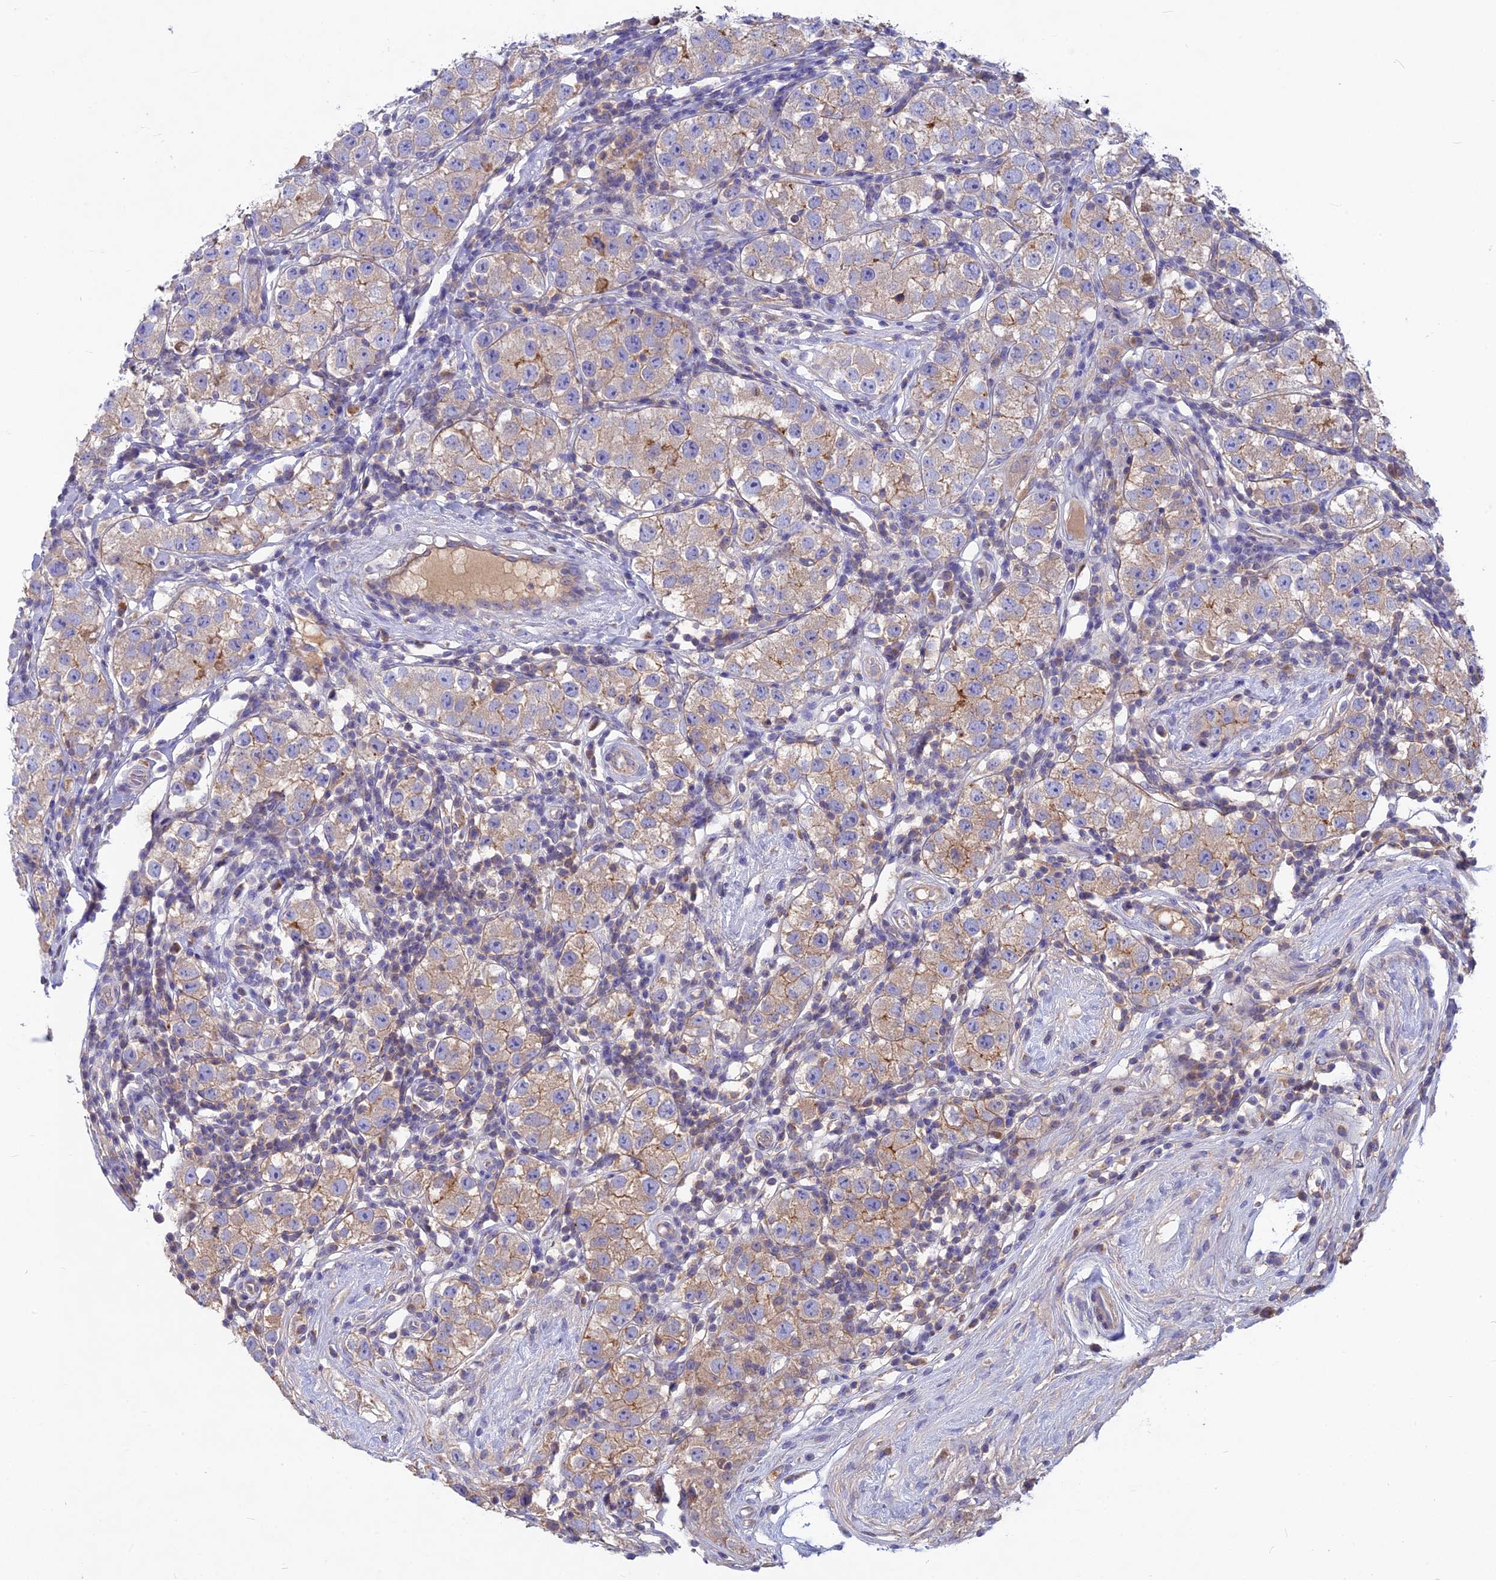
{"staining": {"intensity": "moderate", "quantity": "<25%", "location": "cytoplasmic/membranous"}, "tissue": "testis cancer", "cell_type": "Tumor cells", "image_type": "cancer", "snomed": [{"axis": "morphology", "description": "Seminoma, NOS"}, {"axis": "topography", "description": "Testis"}], "caption": "Protein expression analysis of testis cancer shows moderate cytoplasmic/membranous expression in approximately <25% of tumor cells.", "gene": "PZP", "patient": {"sex": "male", "age": 34}}